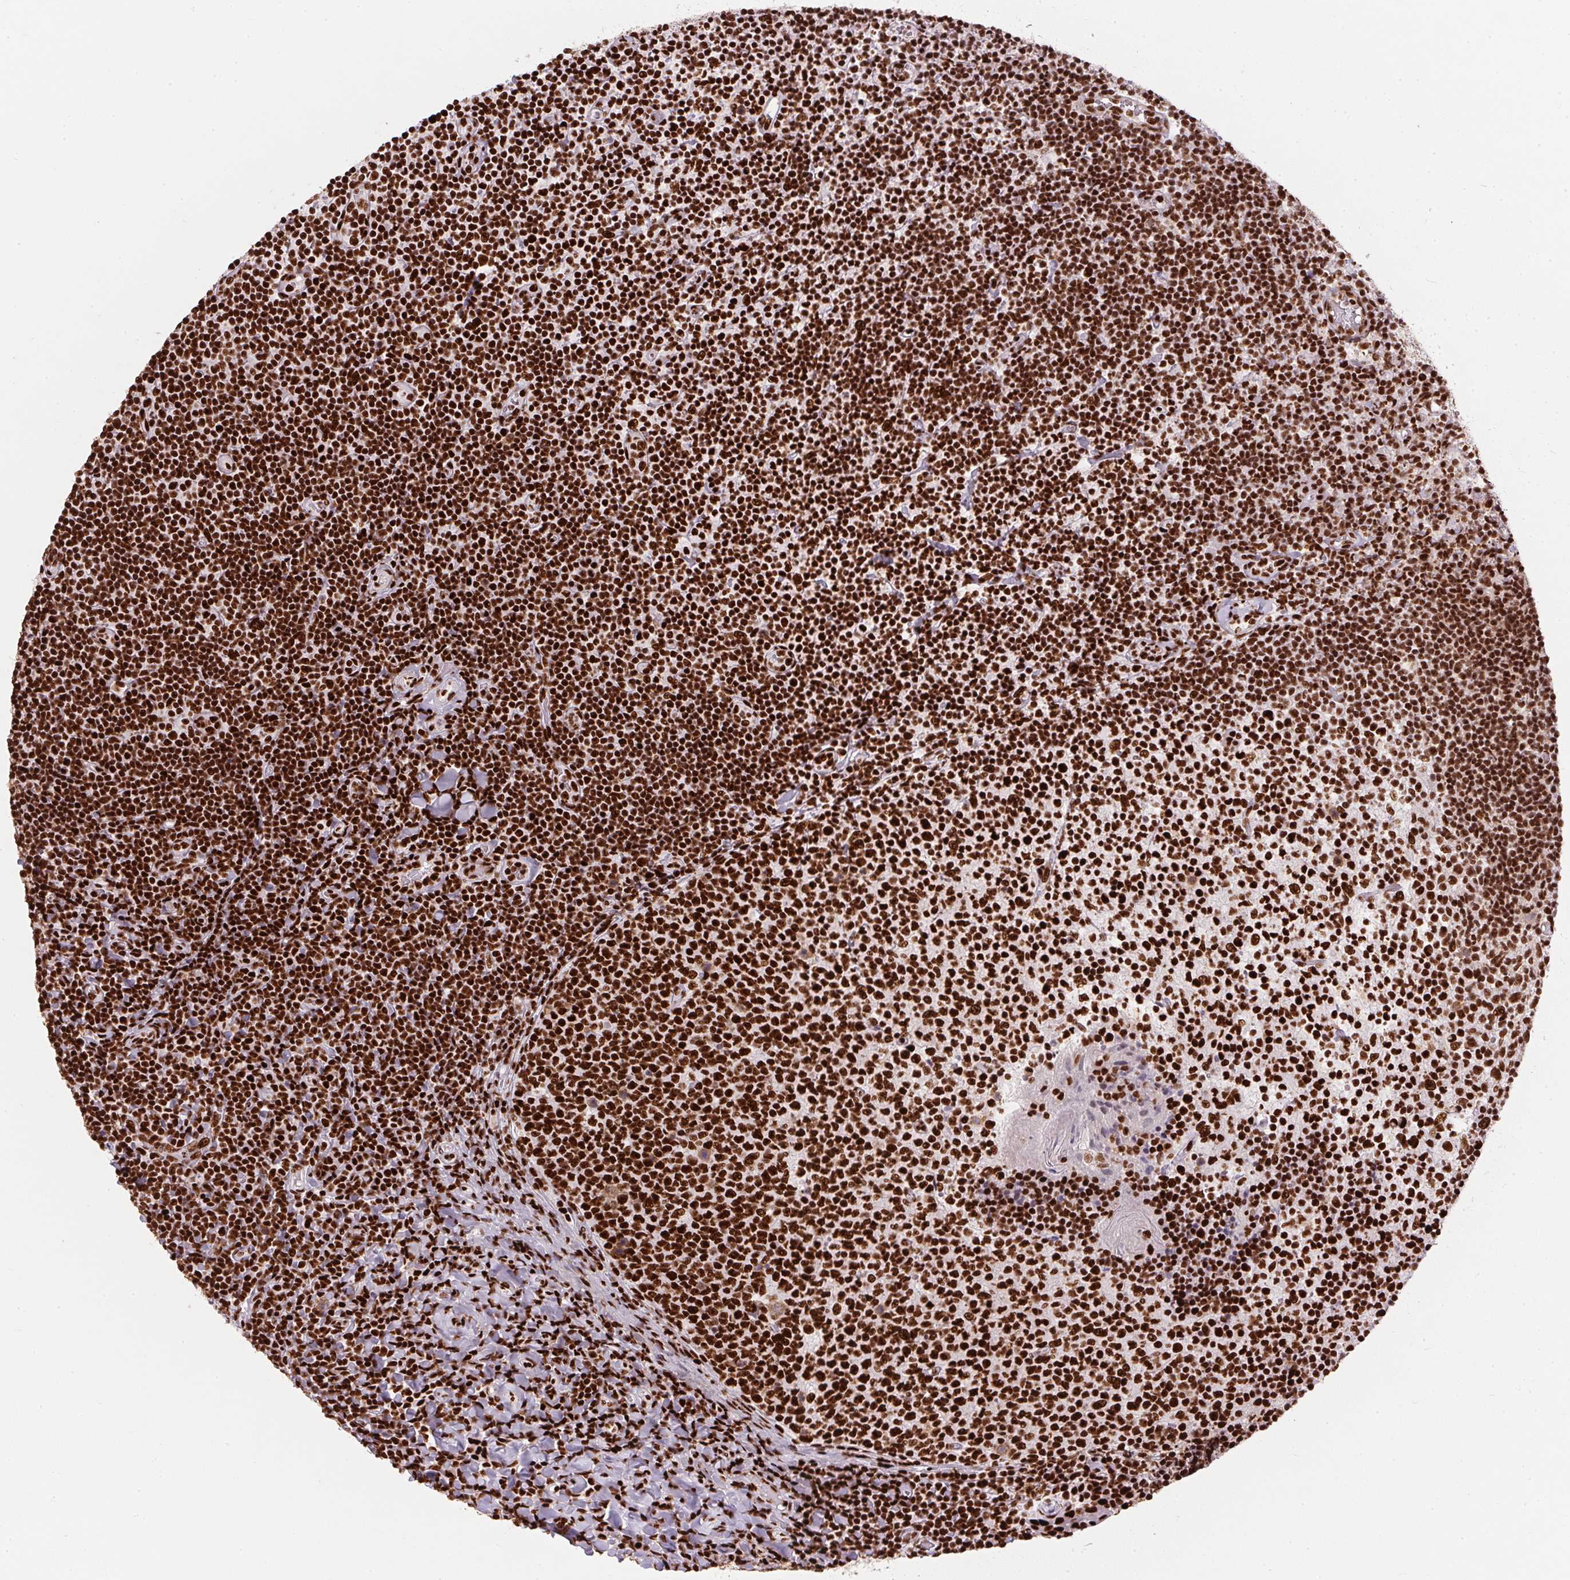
{"staining": {"intensity": "strong", "quantity": ">75%", "location": "nuclear"}, "tissue": "tonsil", "cell_type": "Germinal center cells", "image_type": "normal", "snomed": [{"axis": "morphology", "description": "Normal tissue, NOS"}, {"axis": "topography", "description": "Tonsil"}], "caption": "An IHC micrograph of unremarkable tissue is shown. Protein staining in brown highlights strong nuclear positivity in tonsil within germinal center cells. (brown staining indicates protein expression, while blue staining denotes nuclei).", "gene": "PAGE3", "patient": {"sex": "female", "age": 10}}